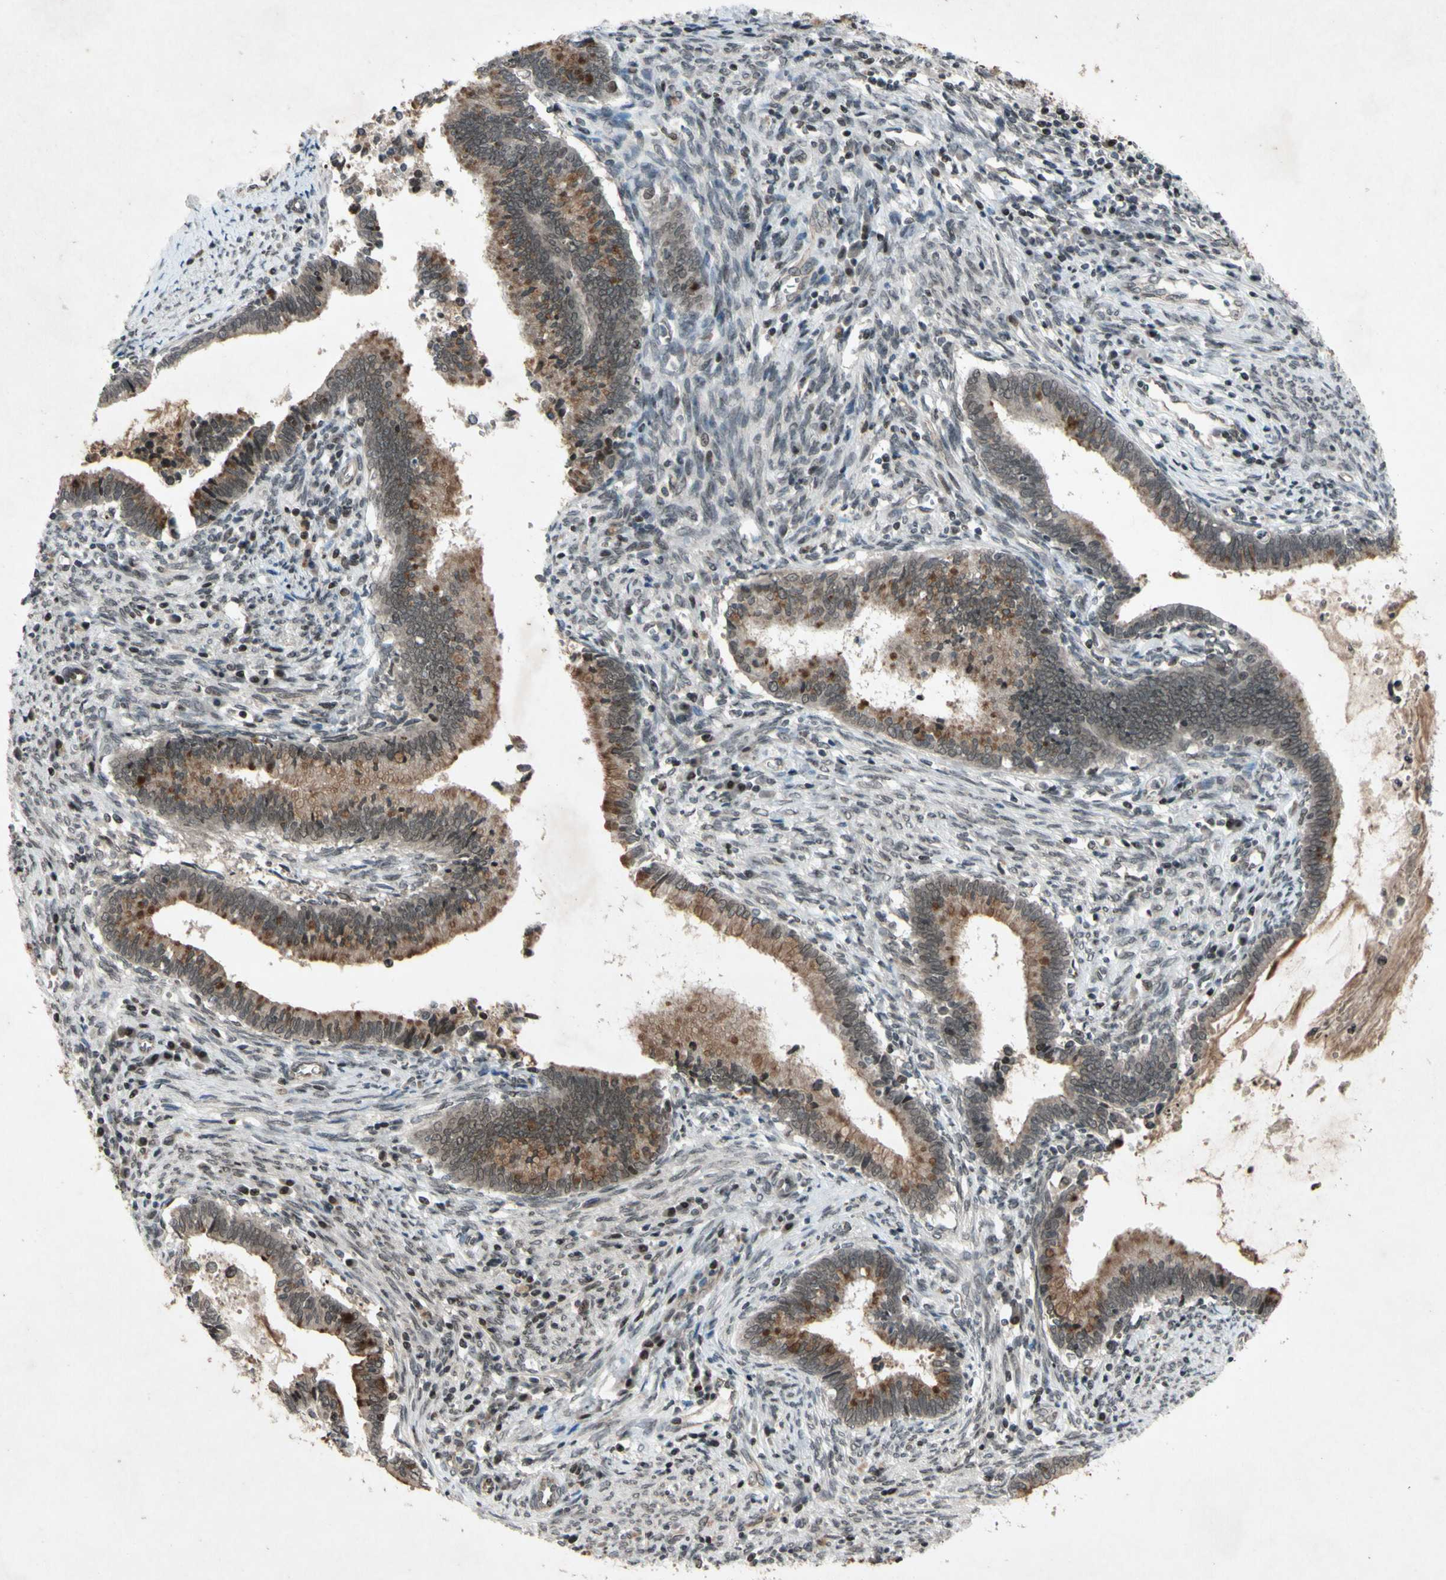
{"staining": {"intensity": "moderate", "quantity": "25%-75%", "location": "cytoplasmic/membranous"}, "tissue": "cervical cancer", "cell_type": "Tumor cells", "image_type": "cancer", "snomed": [{"axis": "morphology", "description": "Adenocarcinoma, NOS"}, {"axis": "topography", "description": "Cervix"}], "caption": "Tumor cells reveal moderate cytoplasmic/membranous expression in about 25%-75% of cells in adenocarcinoma (cervical).", "gene": "XPO1", "patient": {"sex": "female", "age": 44}}